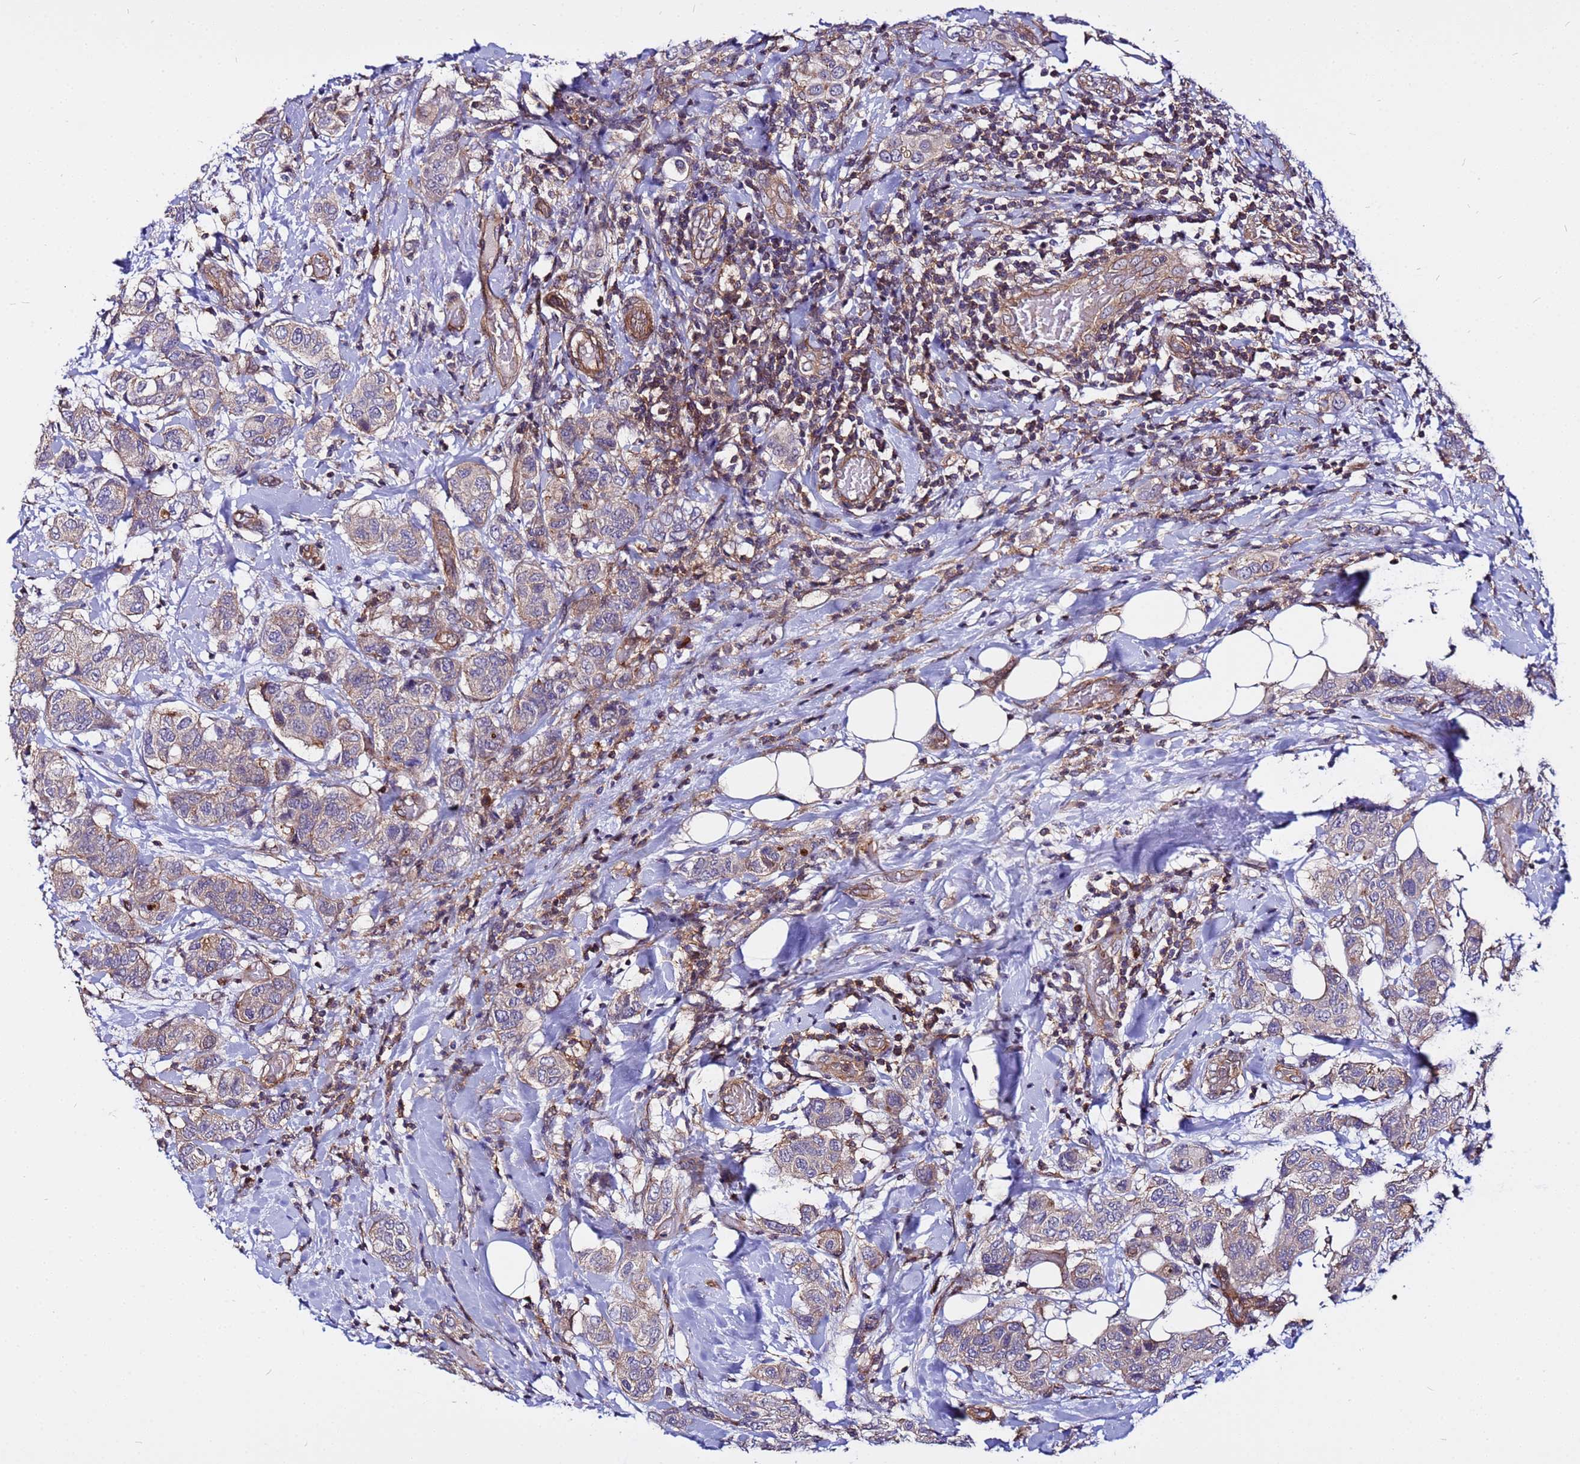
{"staining": {"intensity": "weak", "quantity": "25%-75%", "location": "cytoplasmic/membranous"}, "tissue": "breast cancer", "cell_type": "Tumor cells", "image_type": "cancer", "snomed": [{"axis": "morphology", "description": "Lobular carcinoma"}, {"axis": "topography", "description": "Breast"}], "caption": "Human breast cancer stained with a protein marker displays weak staining in tumor cells.", "gene": "STK38", "patient": {"sex": "female", "age": 51}}